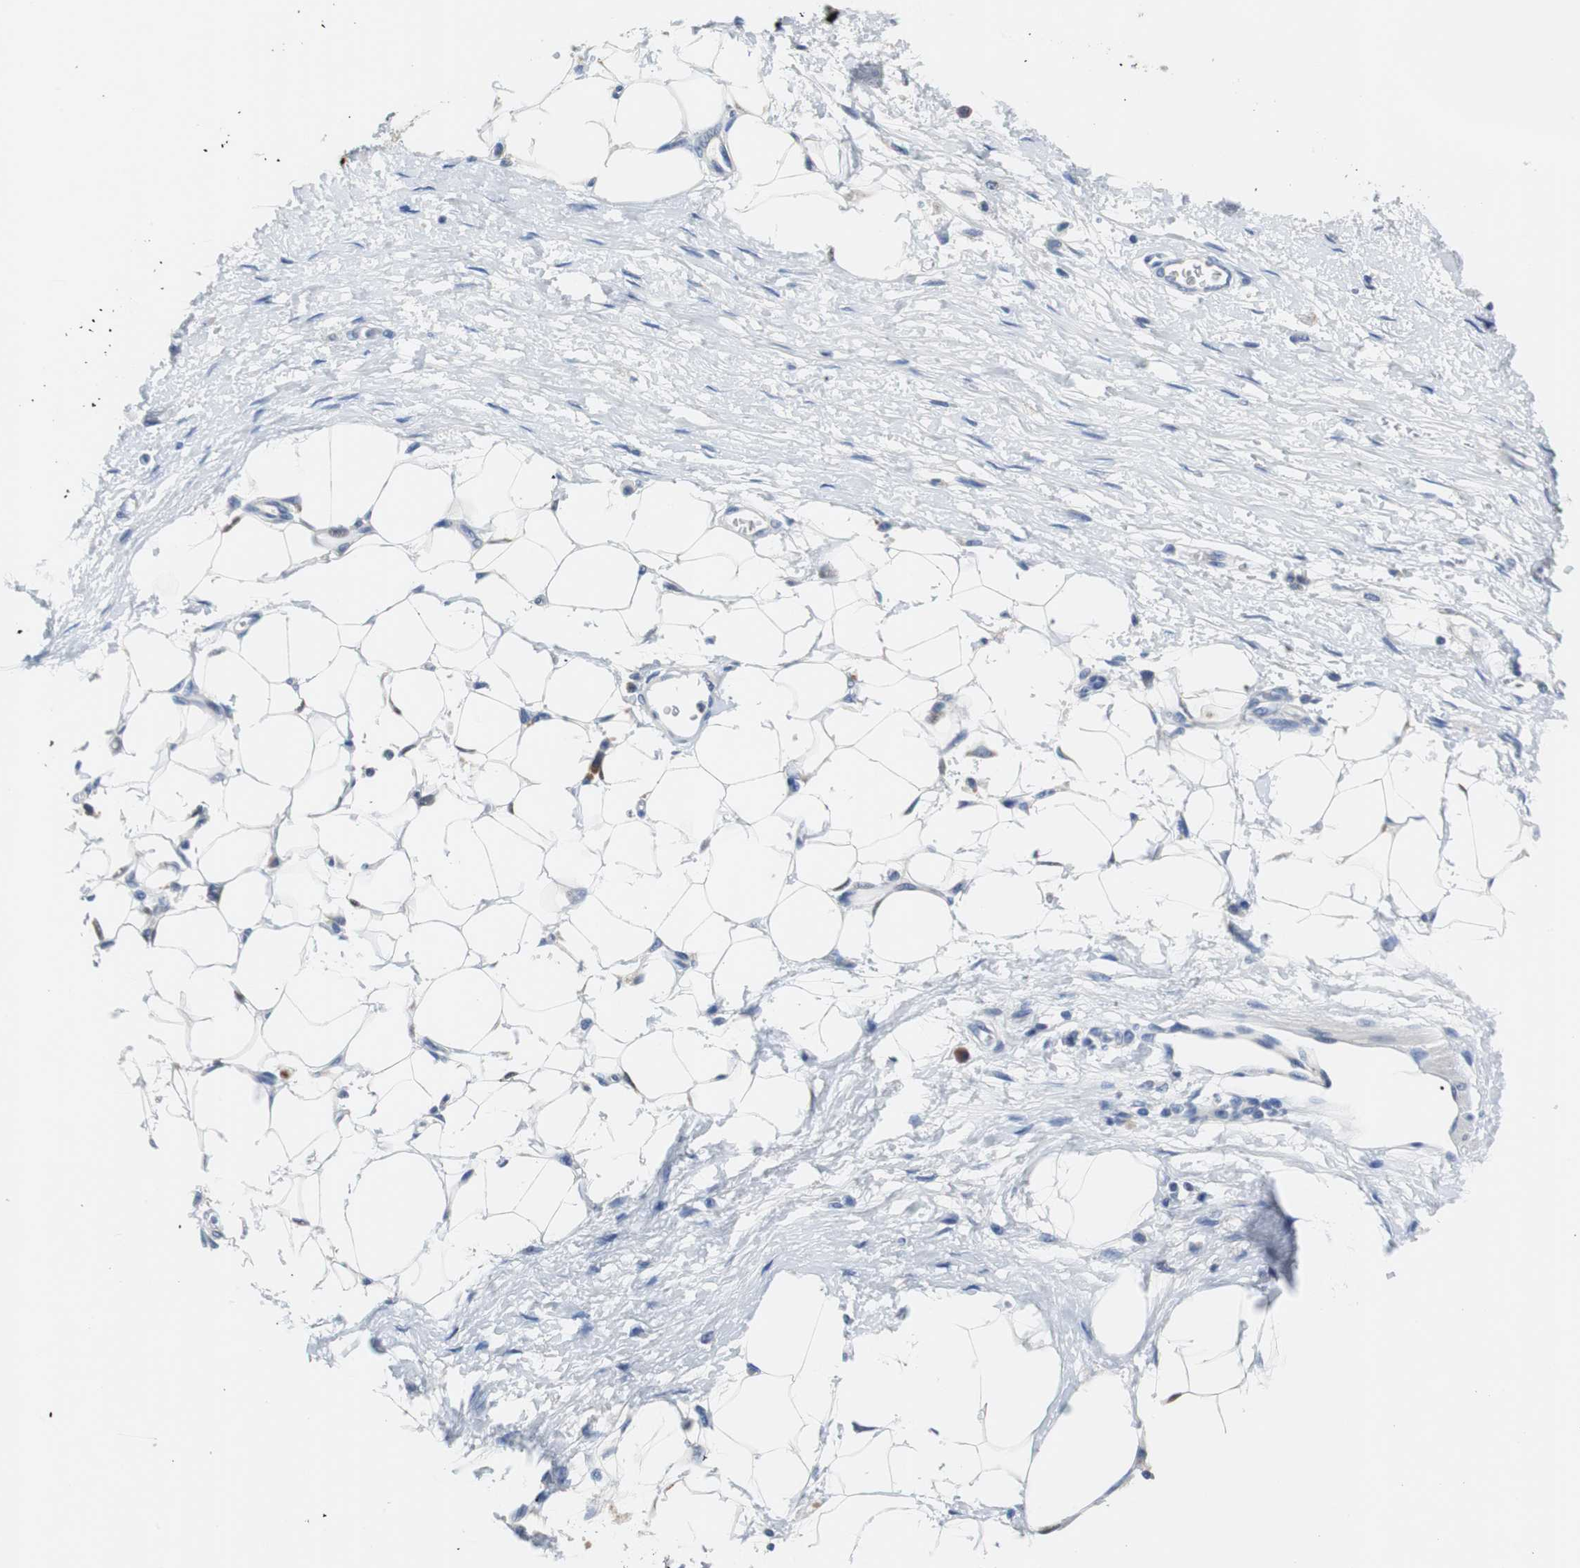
{"staining": {"intensity": "negative", "quantity": "none", "location": "none"}, "tissue": "adipose tissue", "cell_type": "Adipocytes", "image_type": "normal", "snomed": [{"axis": "morphology", "description": "Normal tissue, NOS"}, {"axis": "morphology", "description": "Urothelial carcinoma, High grade"}, {"axis": "topography", "description": "Vascular tissue"}, {"axis": "topography", "description": "Urinary bladder"}], "caption": "This is an IHC histopathology image of unremarkable human adipose tissue. There is no staining in adipocytes.", "gene": "PCK1", "patient": {"sex": "female", "age": 56}}